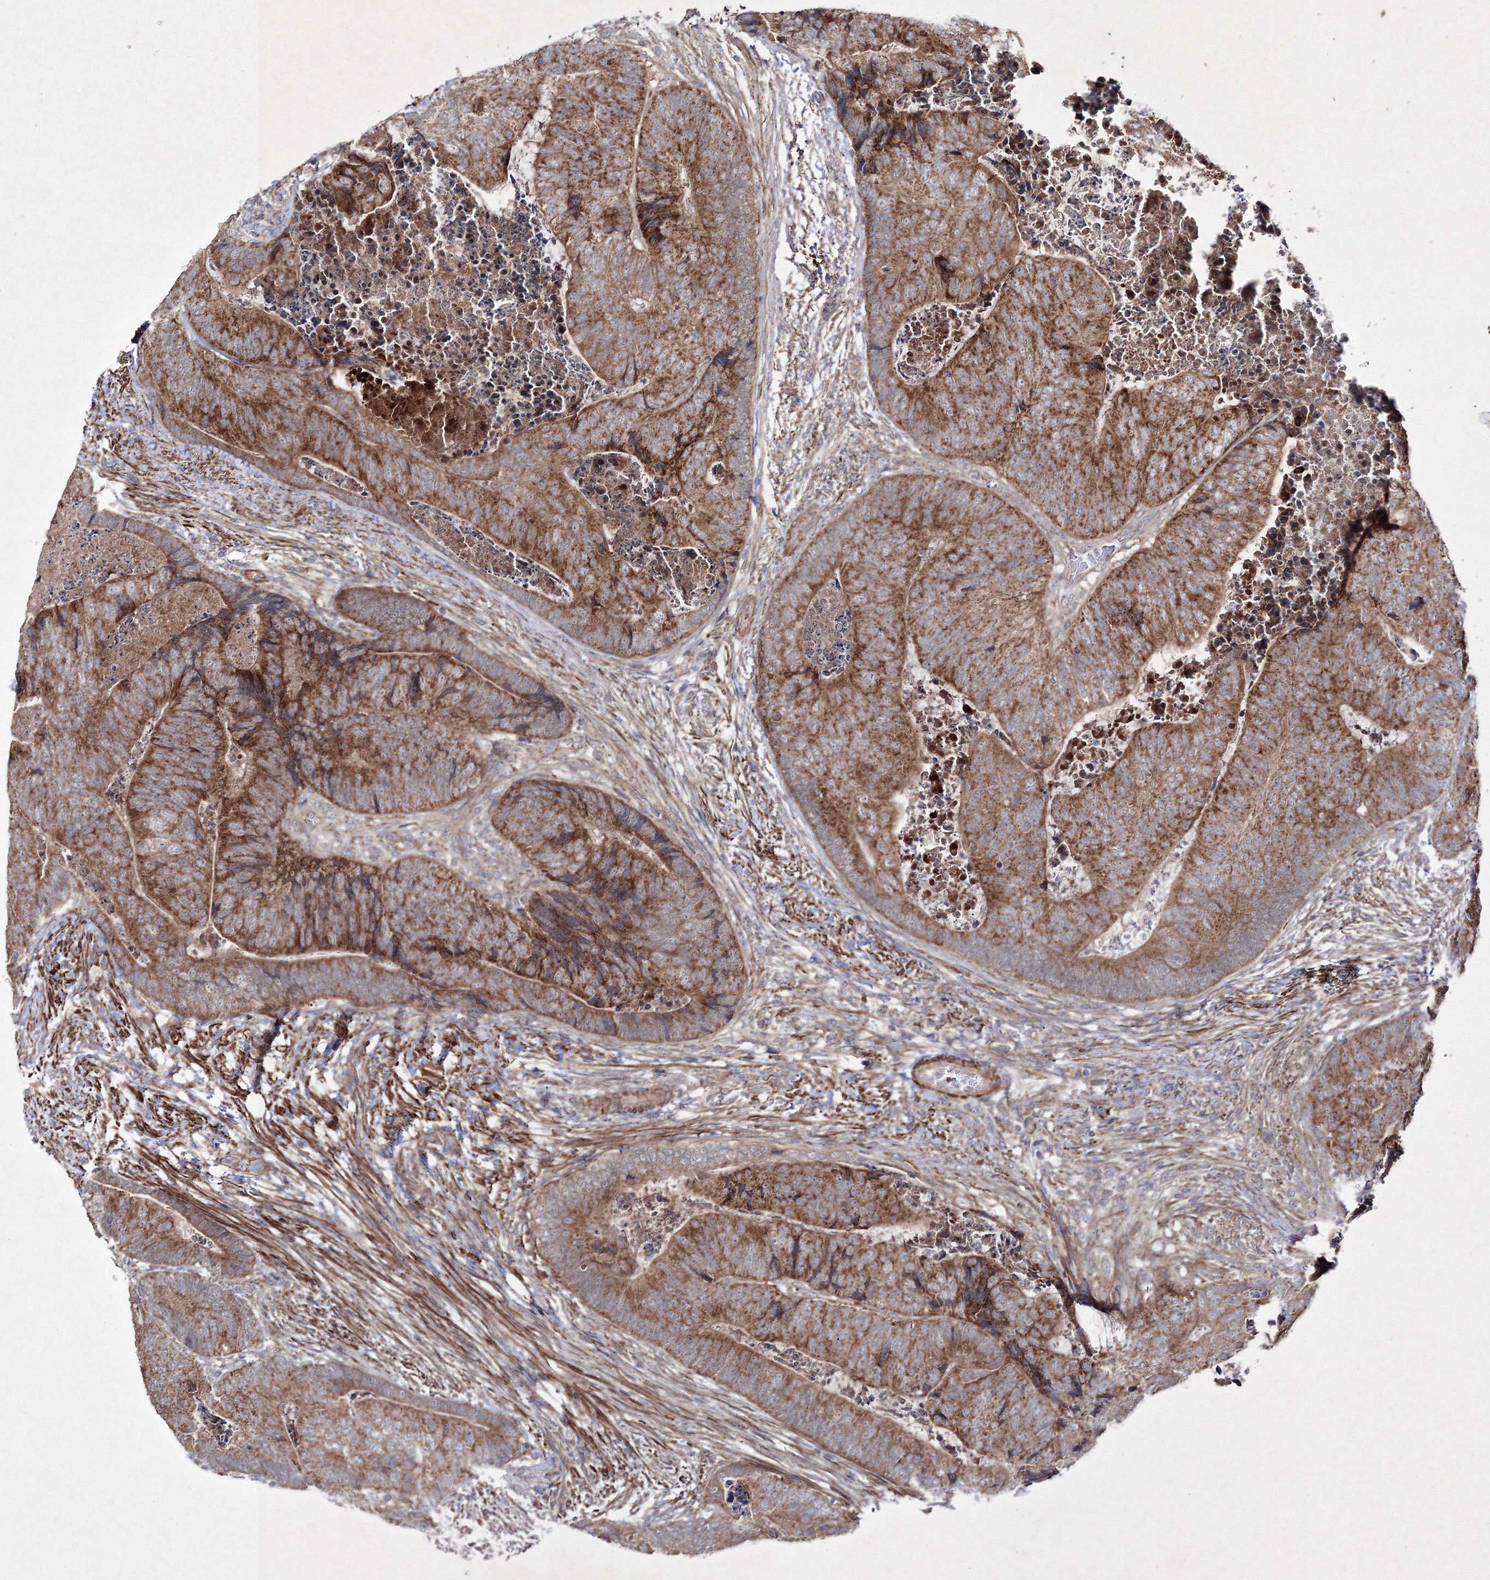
{"staining": {"intensity": "strong", "quantity": ">75%", "location": "cytoplasmic/membranous"}, "tissue": "colorectal cancer", "cell_type": "Tumor cells", "image_type": "cancer", "snomed": [{"axis": "morphology", "description": "Adenocarcinoma, NOS"}, {"axis": "topography", "description": "Colon"}], "caption": "The immunohistochemical stain highlights strong cytoplasmic/membranous staining in tumor cells of colorectal adenocarcinoma tissue. The staining is performed using DAB (3,3'-diaminobenzidine) brown chromogen to label protein expression. The nuclei are counter-stained blue using hematoxylin.", "gene": "GFM1", "patient": {"sex": "female", "age": 67}}